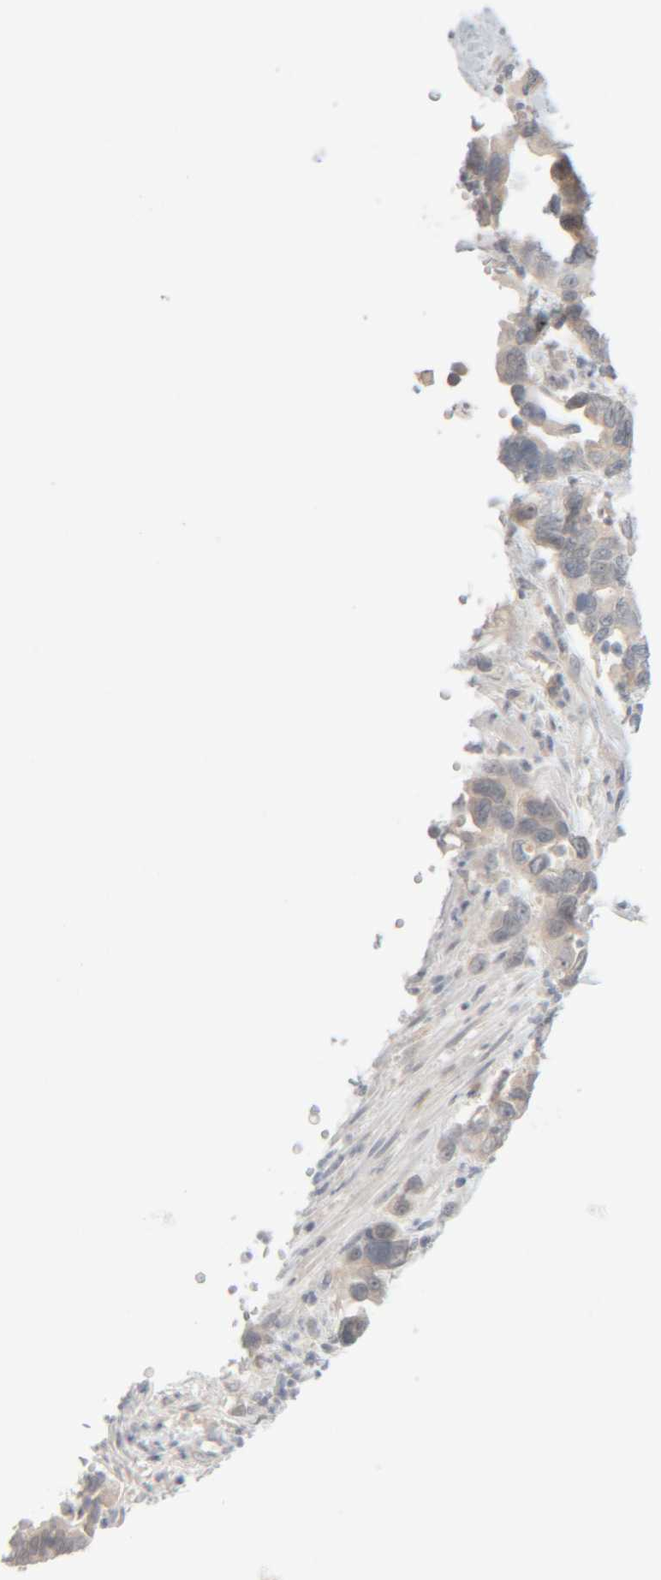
{"staining": {"intensity": "negative", "quantity": "none", "location": "none"}, "tissue": "pancreatic cancer", "cell_type": "Tumor cells", "image_type": "cancer", "snomed": [{"axis": "morphology", "description": "Adenocarcinoma, NOS"}, {"axis": "topography", "description": "Pancreas"}], "caption": "Photomicrograph shows no significant protein staining in tumor cells of adenocarcinoma (pancreatic).", "gene": "CHKA", "patient": {"sex": "female", "age": 70}}